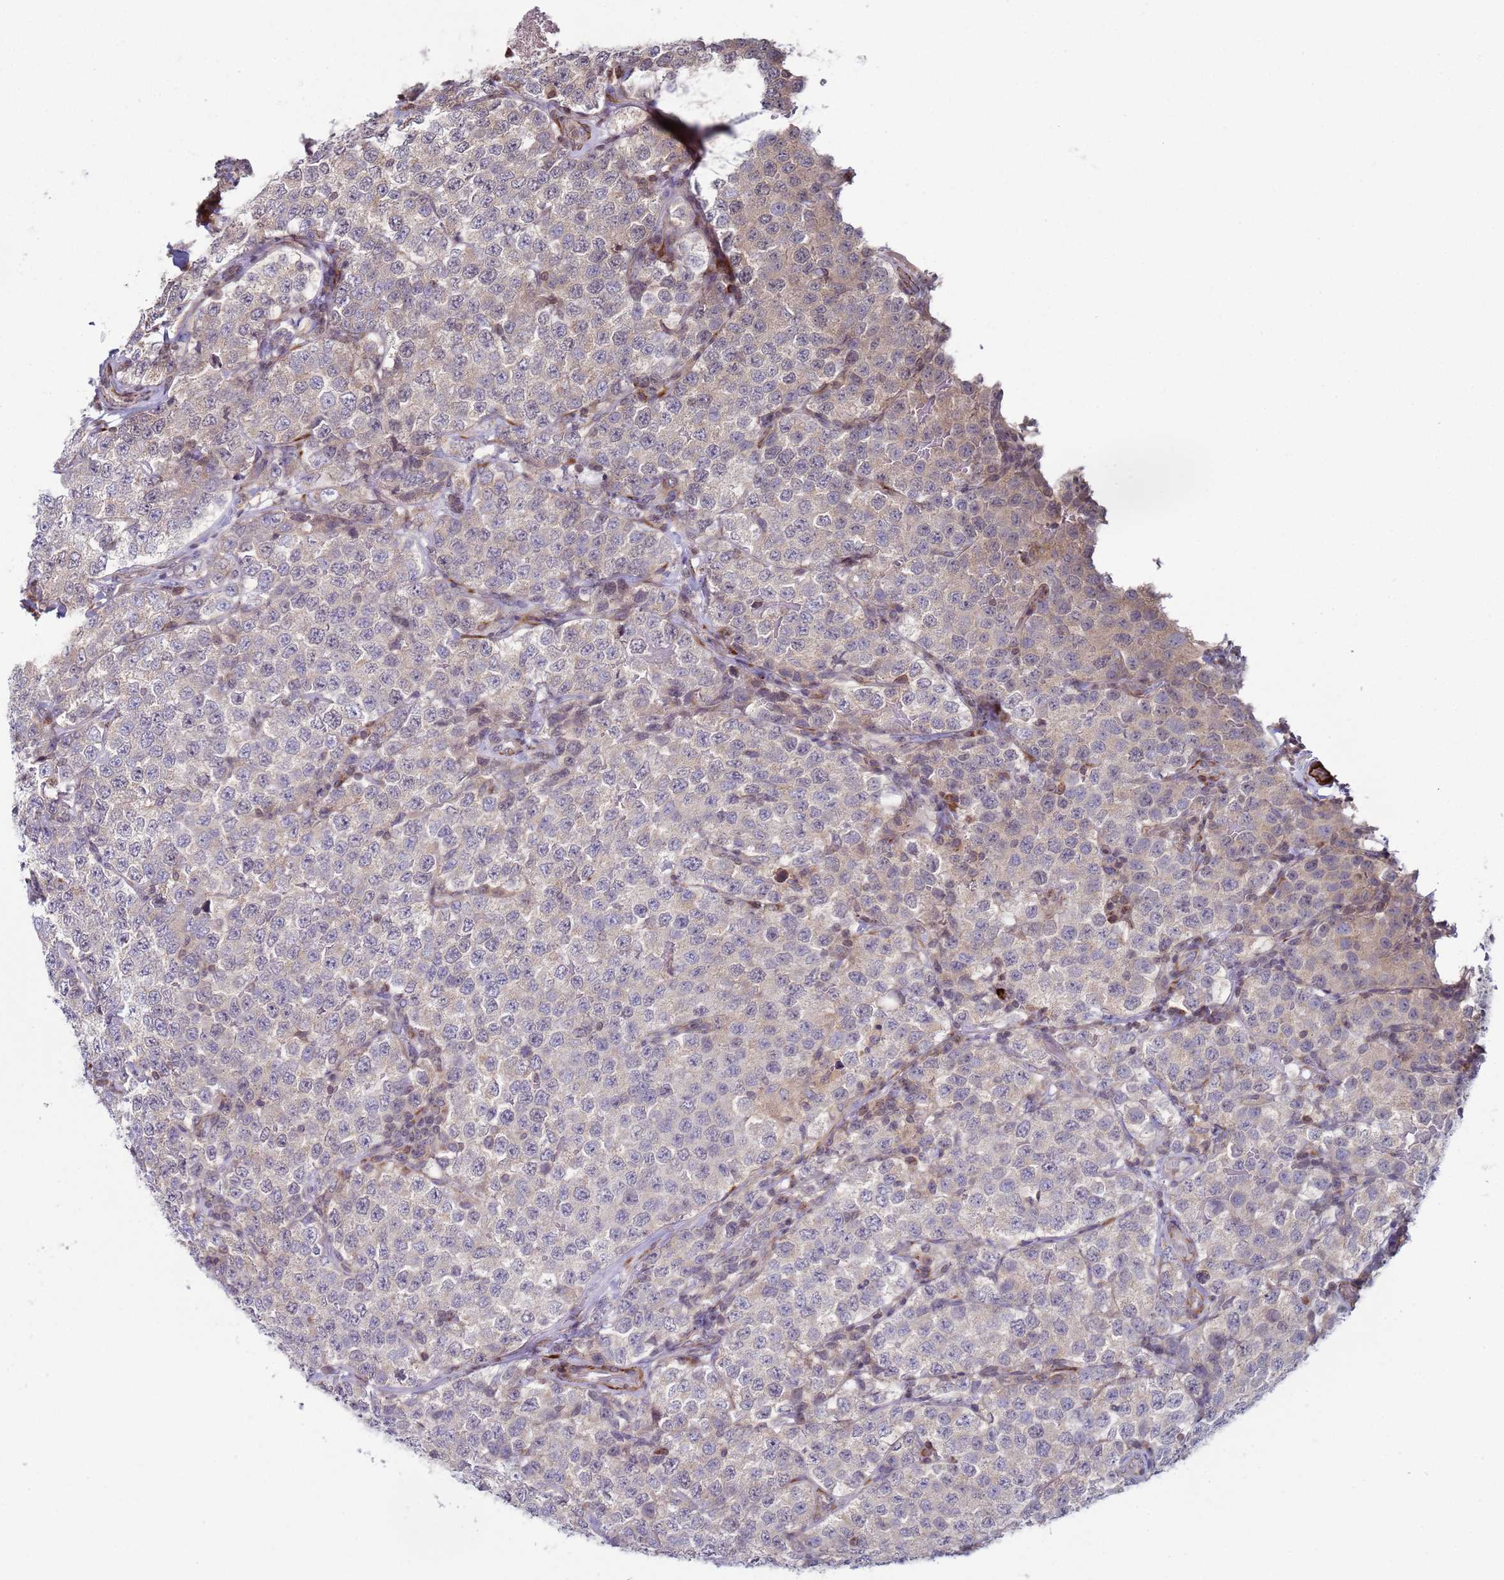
{"staining": {"intensity": "weak", "quantity": "<25%", "location": "cytoplasmic/membranous"}, "tissue": "testis cancer", "cell_type": "Tumor cells", "image_type": "cancer", "snomed": [{"axis": "morphology", "description": "Seminoma, NOS"}, {"axis": "topography", "description": "Testis"}], "caption": "Micrograph shows no significant protein staining in tumor cells of testis cancer (seminoma).", "gene": "SNAPC4", "patient": {"sex": "male", "age": 34}}